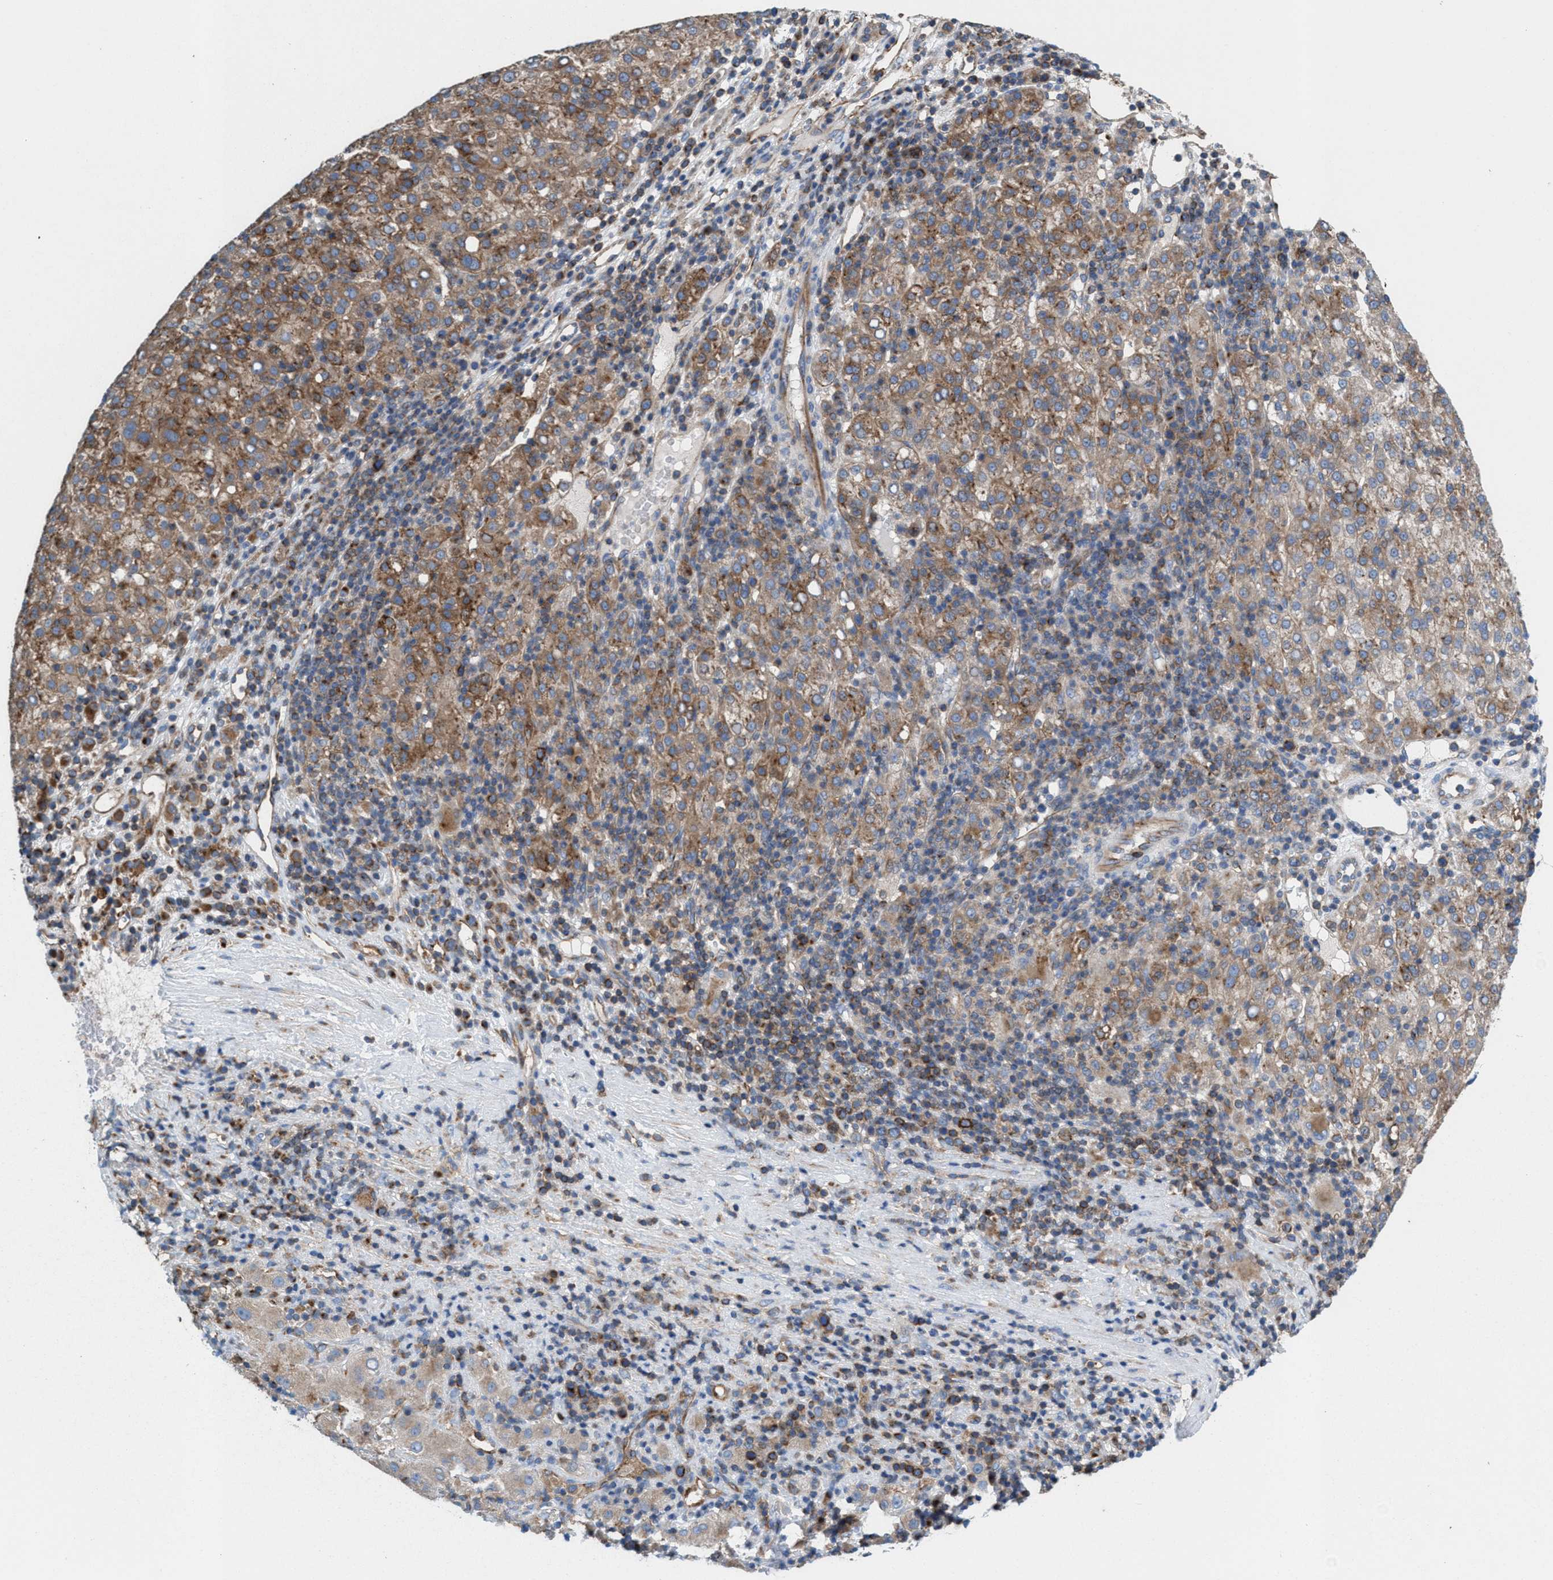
{"staining": {"intensity": "moderate", "quantity": ">75%", "location": "cytoplasmic/membranous"}, "tissue": "liver cancer", "cell_type": "Tumor cells", "image_type": "cancer", "snomed": [{"axis": "morphology", "description": "Carcinoma, Hepatocellular, NOS"}, {"axis": "topography", "description": "Liver"}], "caption": "Approximately >75% of tumor cells in hepatocellular carcinoma (liver) exhibit moderate cytoplasmic/membranous protein expression as visualized by brown immunohistochemical staining.", "gene": "NYAP1", "patient": {"sex": "female", "age": 58}}